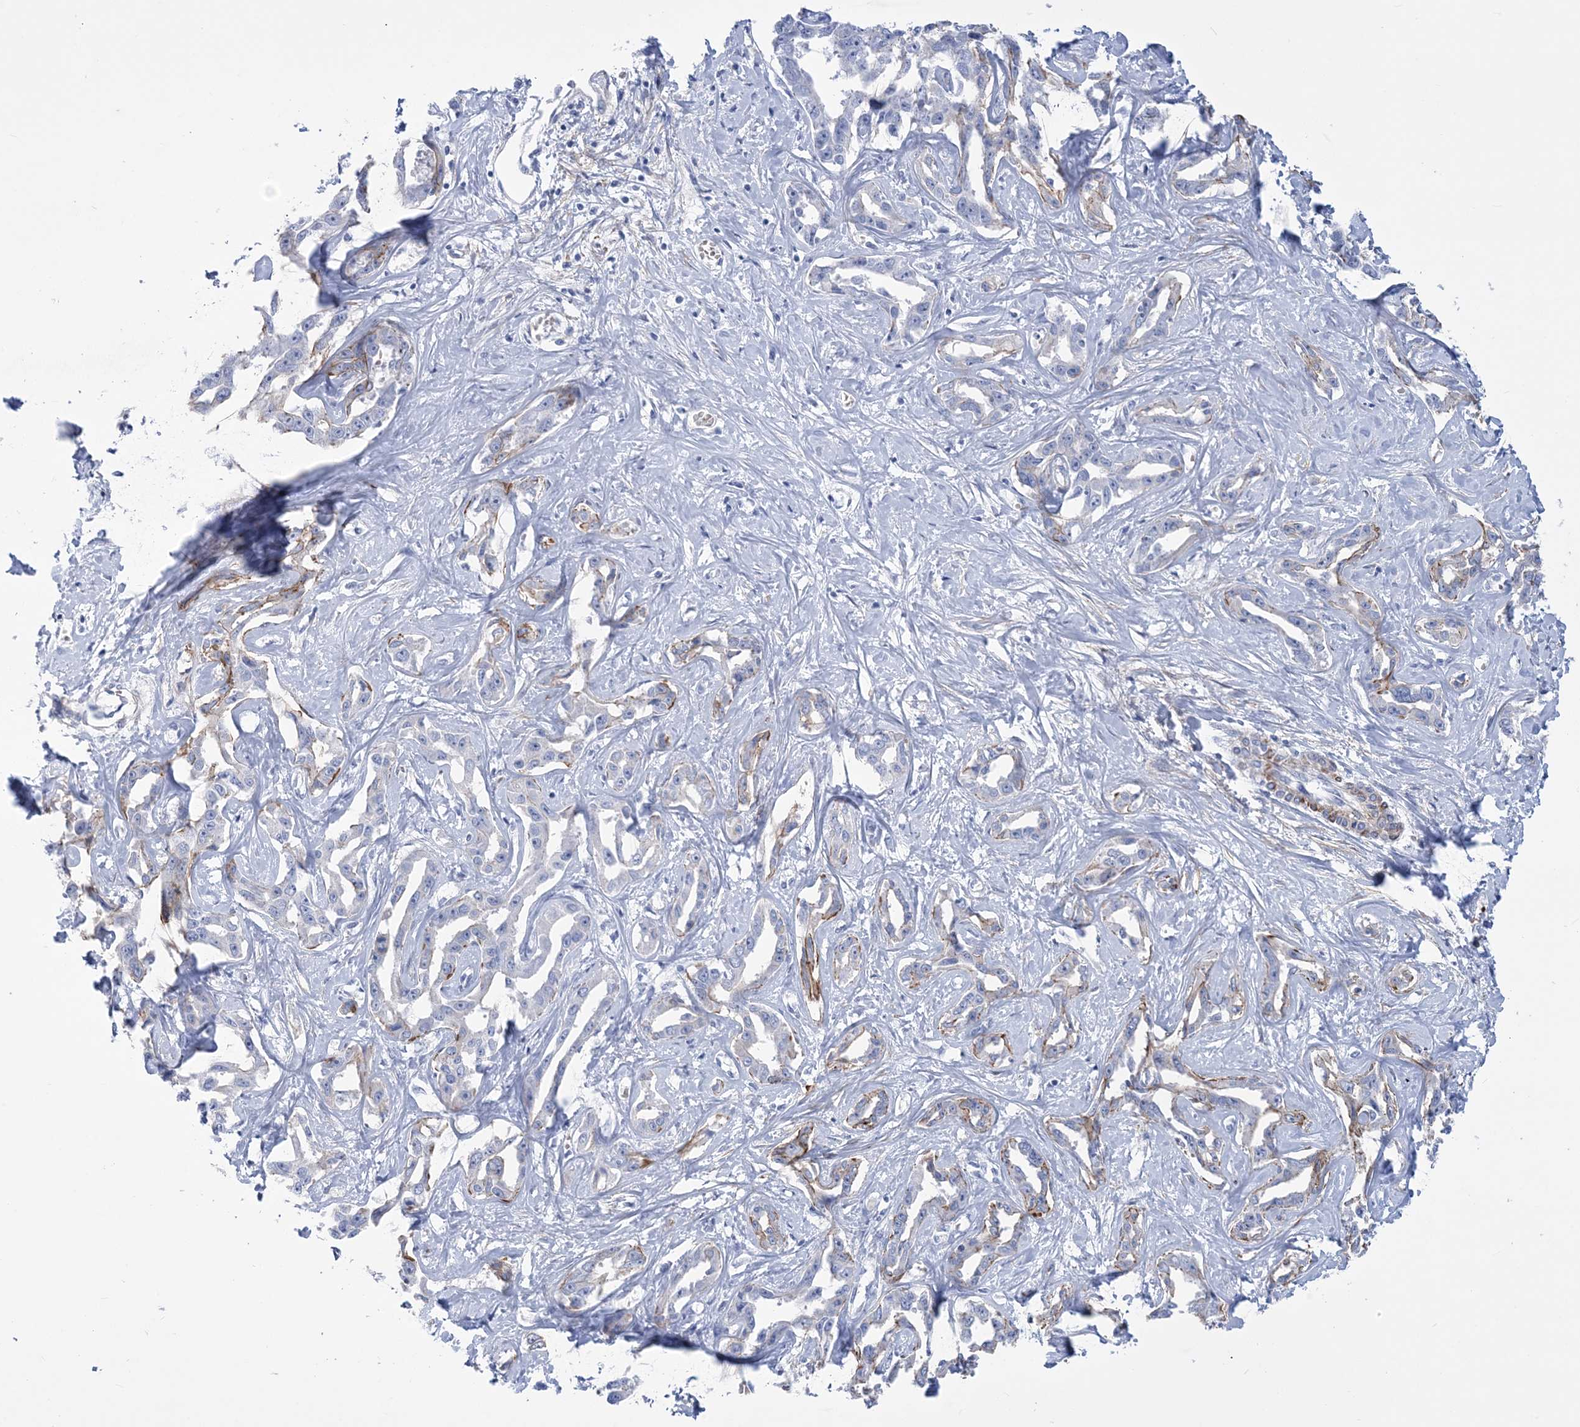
{"staining": {"intensity": "moderate", "quantity": "<25%", "location": "cytoplasmic/membranous"}, "tissue": "liver cancer", "cell_type": "Tumor cells", "image_type": "cancer", "snomed": [{"axis": "morphology", "description": "Cholangiocarcinoma"}, {"axis": "topography", "description": "Liver"}], "caption": "Immunohistochemistry image of neoplastic tissue: liver cancer stained using IHC demonstrates low levels of moderate protein expression localized specifically in the cytoplasmic/membranous of tumor cells, appearing as a cytoplasmic/membranous brown color.", "gene": "WDR74", "patient": {"sex": "male", "age": 59}}